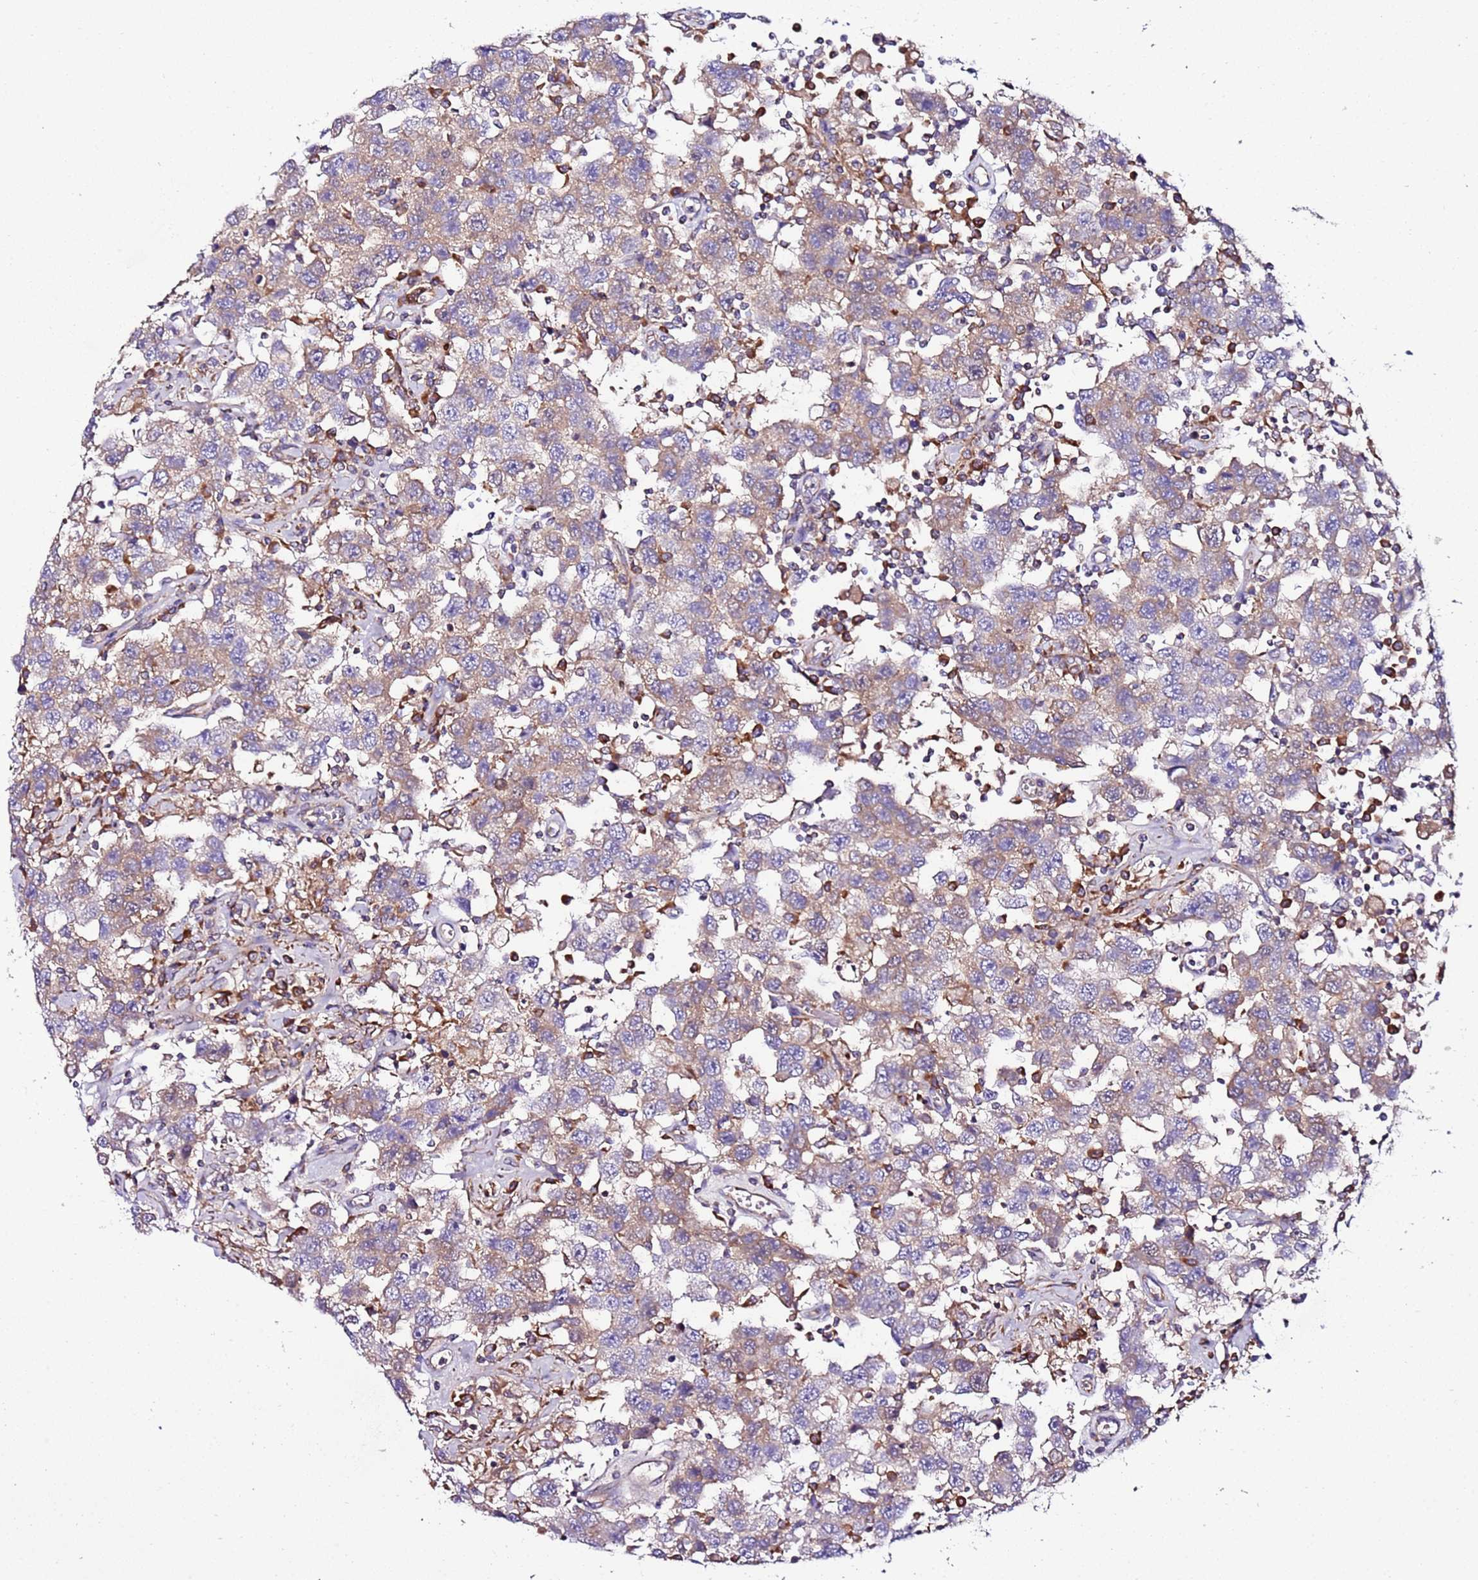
{"staining": {"intensity": "moderate", "quantity": "25%-75%", "location": "cytoplasmic/membranous"}, "tissue": "testis cancer", "cell_type": "Tumor cells", "image_type": "cancer", "snomed": [{"axis": "morphology", "description": "Seminoma, NOS"}, {"axis": "topography", "description": "Testis"}], "caption": "Testis seminoma stained for a protein (brown) displays moderate cytoplasmic/membranous positive positivity in approximately 25%-75% of tumor cells.", "gene": "C19orf12", "patient": {"sex": "male", "age": 41}}